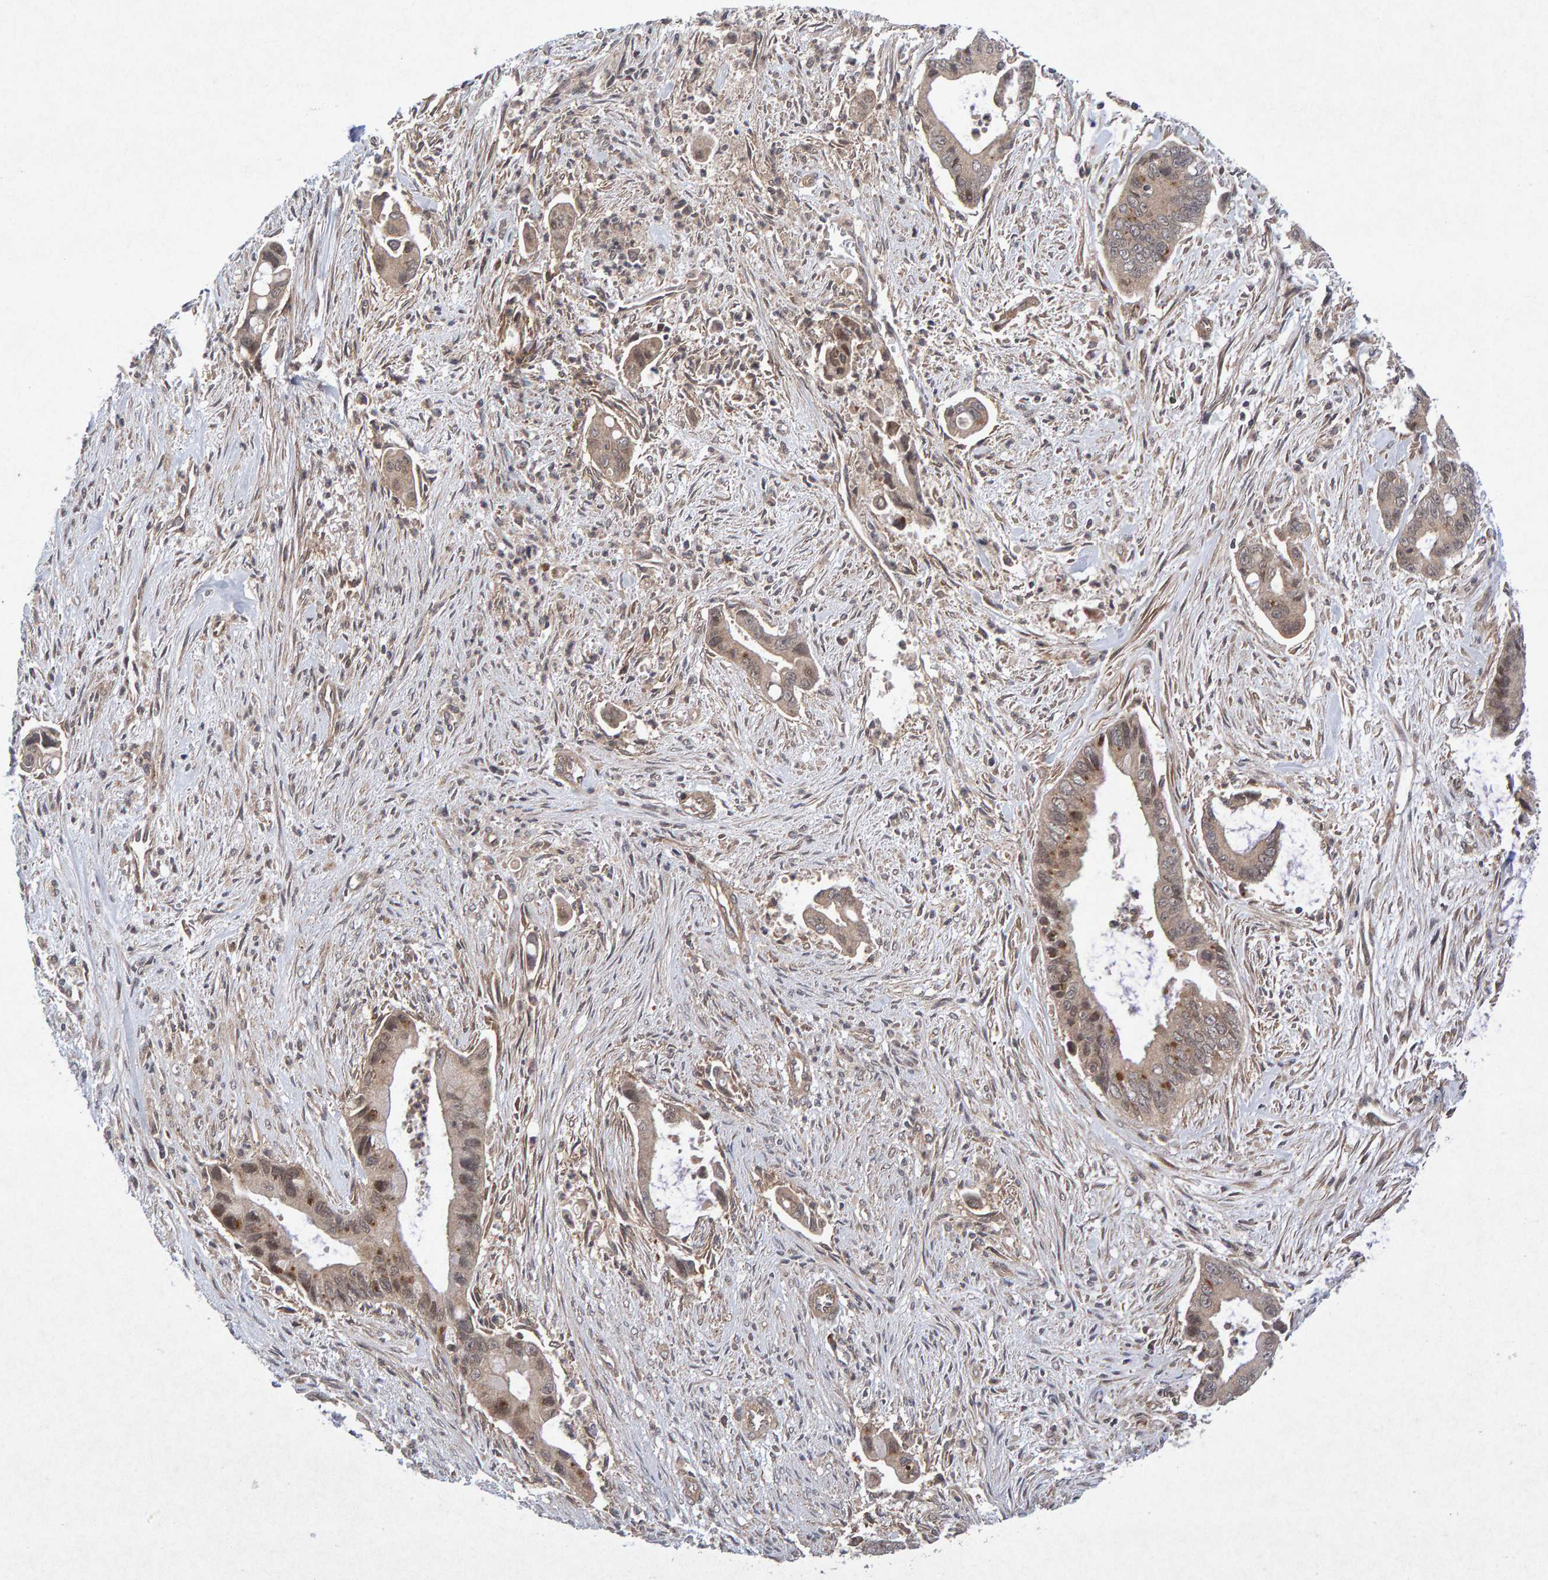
{"staining": {"intensity": "moderate", "quantity": ">75%", "location": "cytoplasmic/membranous,nuclear"}, "tissue": "liver cancer", "cell_type": "Tumor cells", "image_type": "cancer", "snomed": [{"axis": "morphology", "description": "Cholangiocarcinoma"}, {"axis": "topography", "description": "Liver"}], "caption": "IHC micrograph of neoplastic tissue: human cholangiocarcinoma (liver) stained using immunohistochemistry (IHC) reveals medium levels of moderate protein expression localized specifically in the cytoplasmic/membranous and nuclear of tumor cells, appearing as a cytoplasmic/membranous and nuclear brown color.", "gene": "CDH2", "patient": {"sex": "female", "age": 55}}